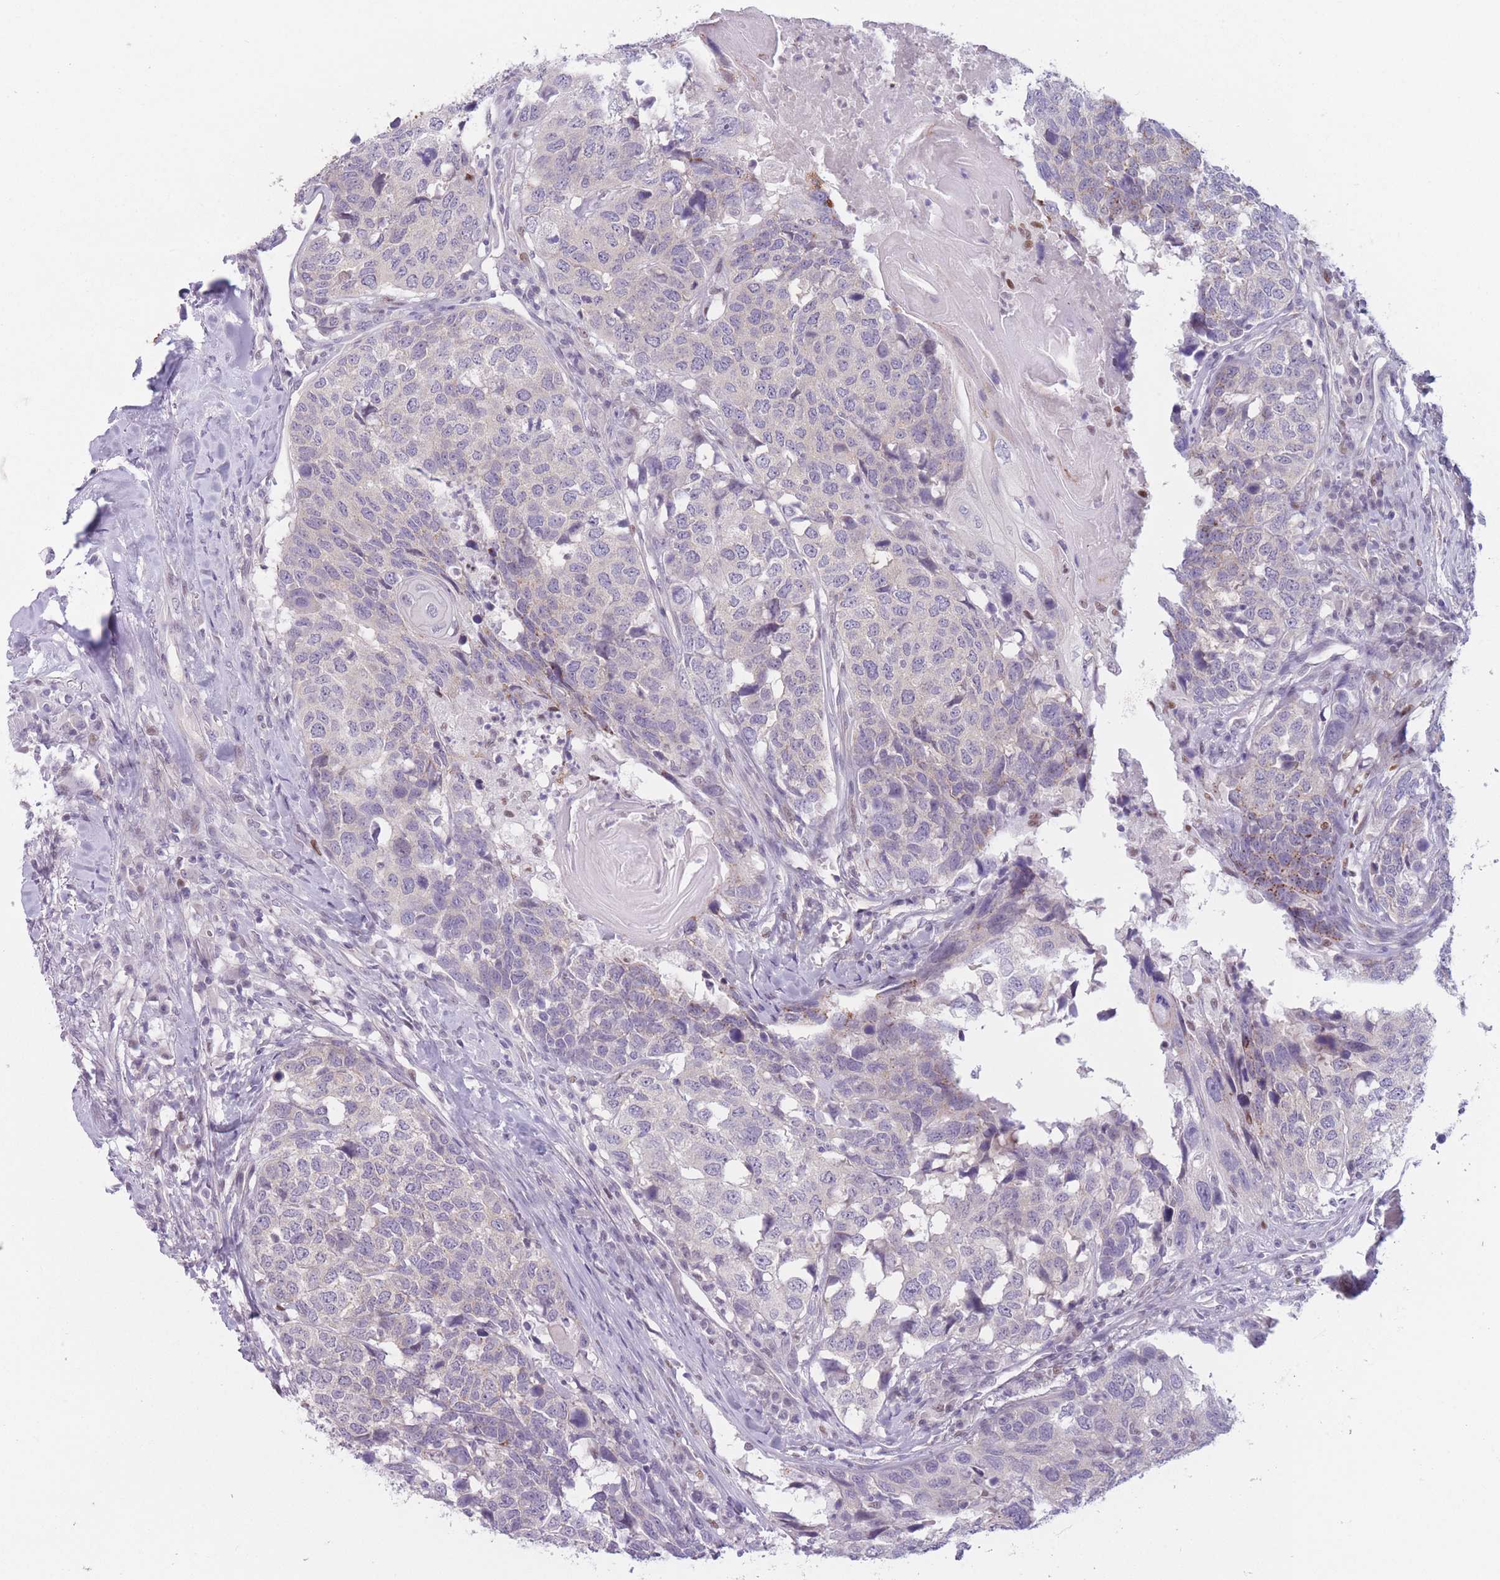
{"staining": {"intensity": "moderate", "quantity": "<25%", "location": "cytoplasmic/membranous"}, "tissue": "head and neck cancer", "cell_type": "Tumor cells", "image_type": "cancer", "snomed": [{"axis": "morphology", "description": "Squamous cell carcinoma, NOS"}, {"axis": "topography", "description": "Head-Neck"}], "caption": "Immunohistochemical staining of squamous cell carcinoma (head and neck) demonstrates moderate cytoplasmic/membranous protein staining in approximately <25% of tumor cells.", "gene": "ZNF439", "patient": {"sex": "male", "age": 66}}